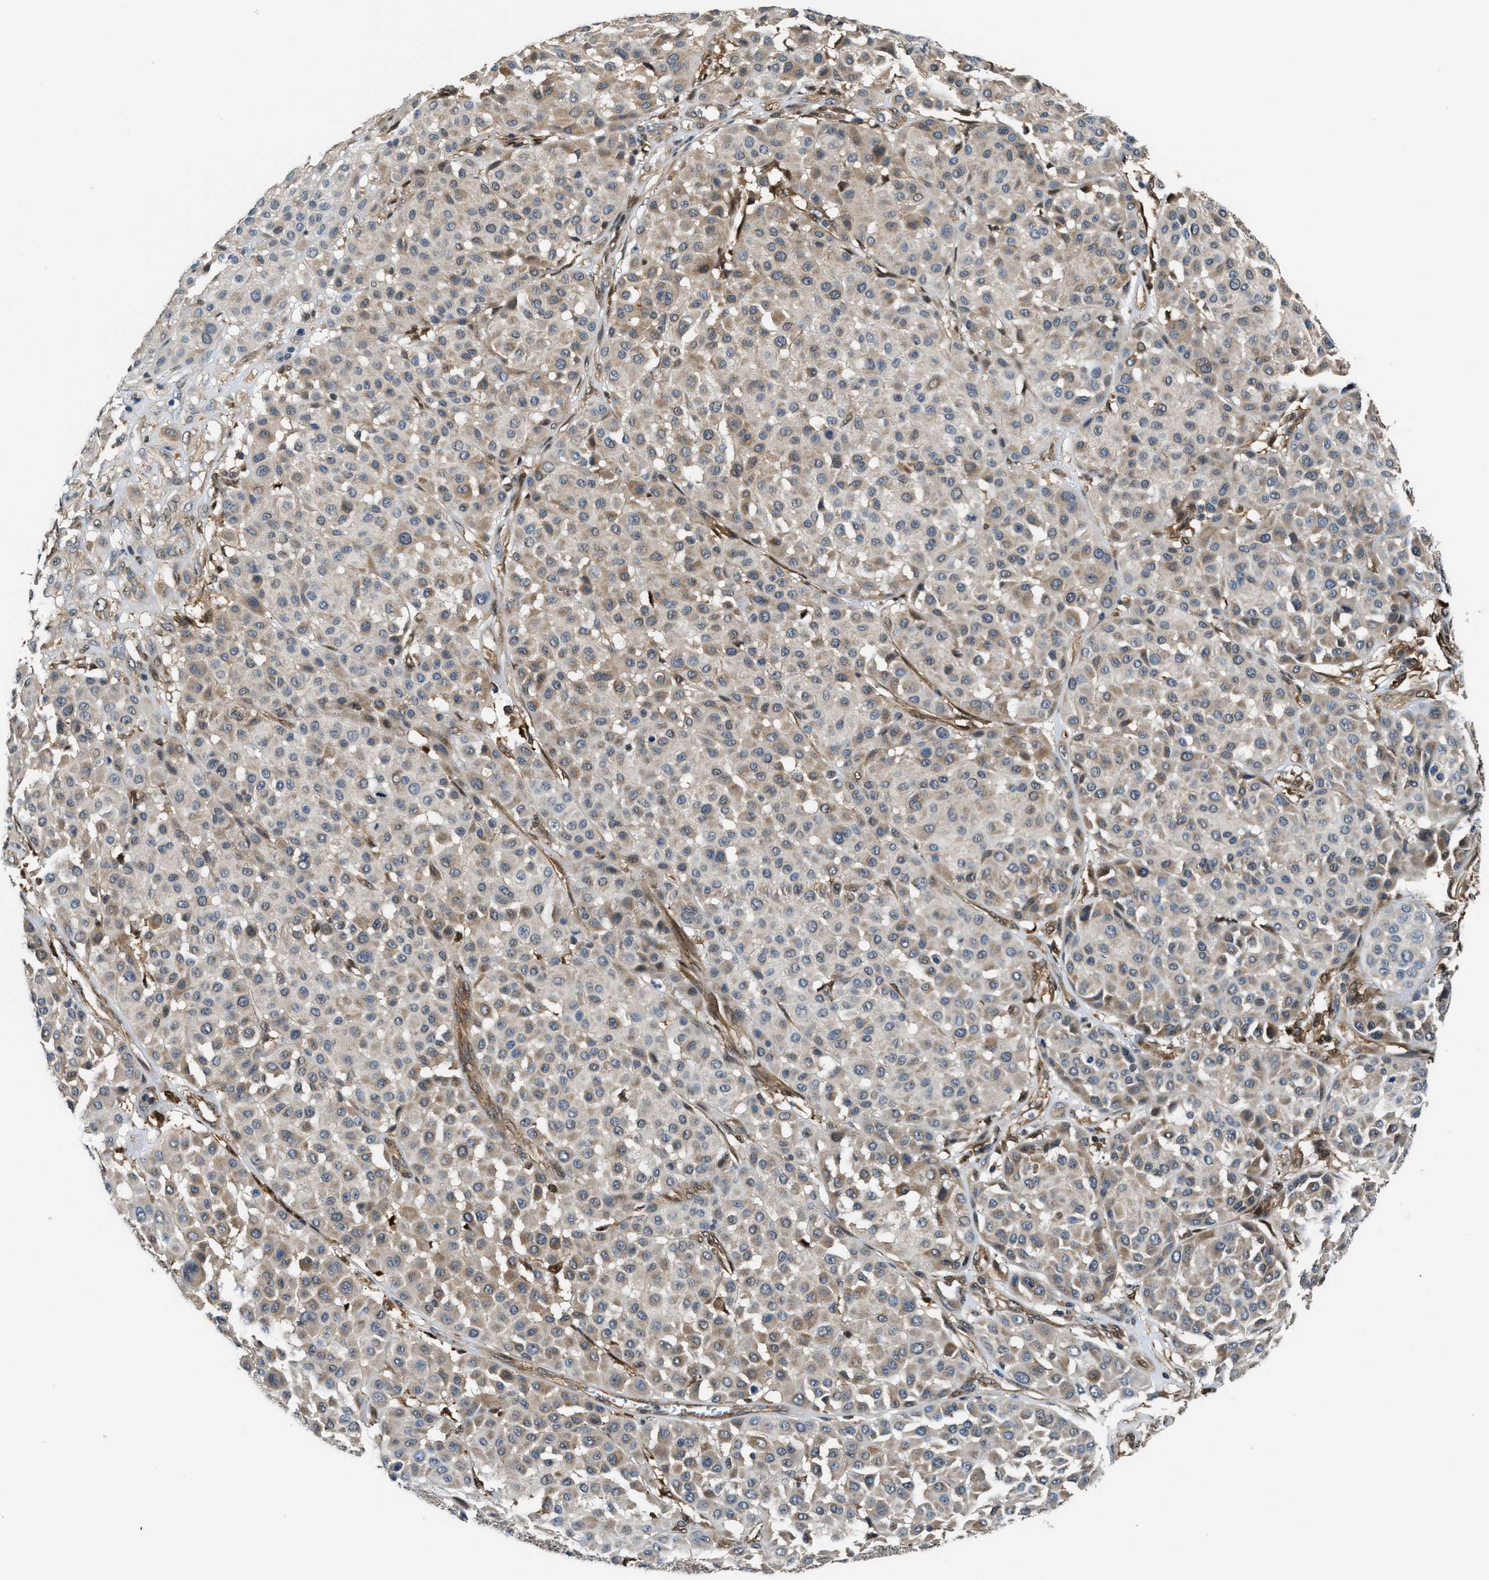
{"staining": {"intensity": "weak", "quantity": ">75%", "location": "cytoplasmic/membranous"}, "tissue": "melanoma", "cell_type": "Tumor cells", "image_type": "cancer", "snomed": [{"axis": "morphology", "description": "Malignant melanoma, Metastatic site"}, {"axis": "topography", "description": "Soft tissue"}], "caption": "Immunohistochemistry (DAB) staining of melanoma reveals weak cytoplasmic/membranous protein staining in about >75% of tumor cells.", "gene": "PPA1", "patient": {"sex": "male", "age": 41}}